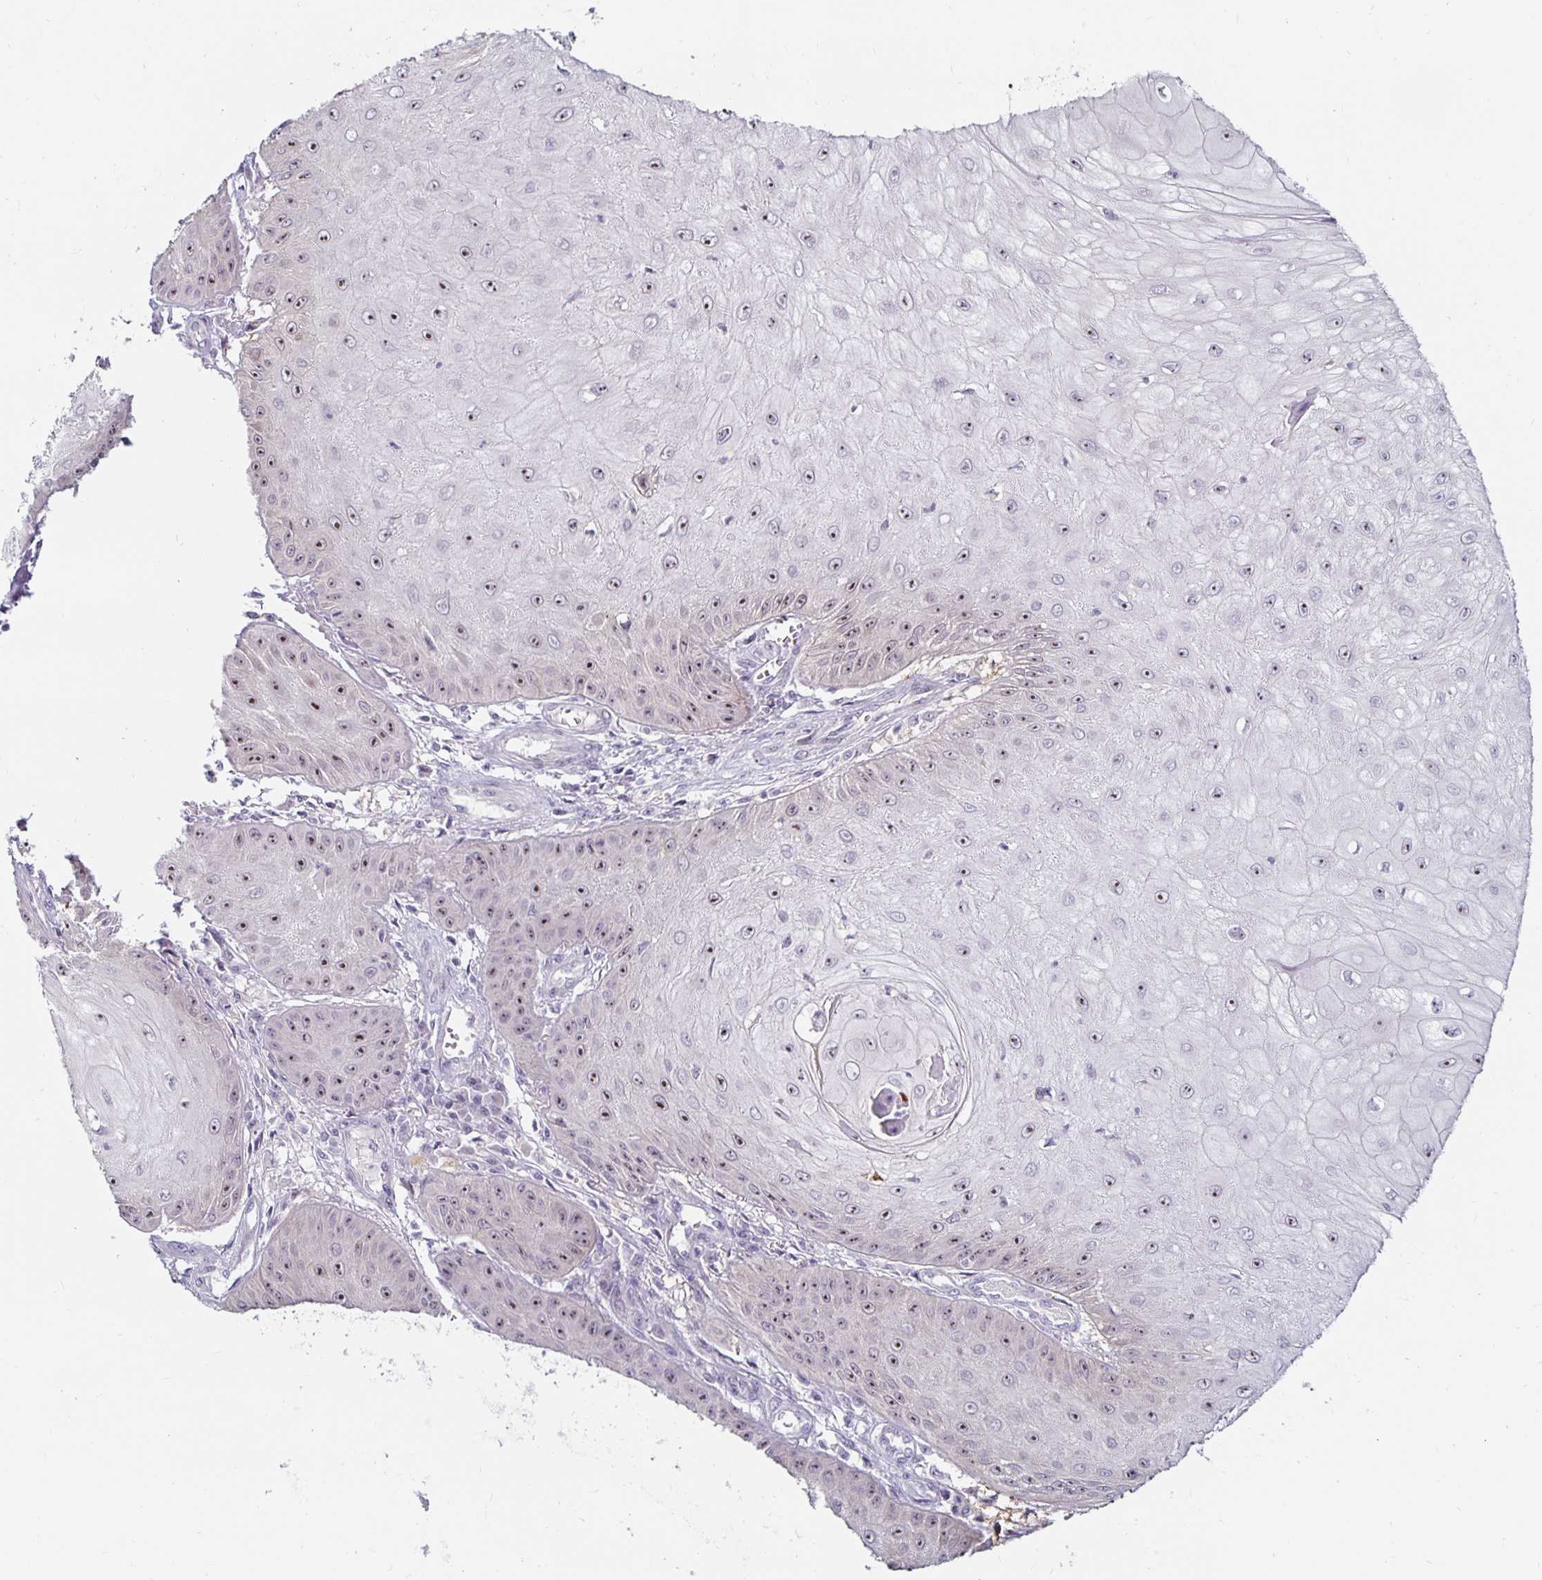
{"staining": {"intensity": "moderate", "quantity": "25%-75%", "location": "nuclear"}, "tissue": "skin cancer", "cell_type": "Tumor cells", "image_type": "cancer", "snomed": [{"axis": "morphology", "description": "Squamous cell carcinoma, NOS"}, {"axis": "topography", "description": "Skin"}], "caption": "A brown stain shows moderate nuclear positivity of a protein in skin squamous cell carcinoma tumor cells.", "gene": "NUP85", "patient": {"sex": "male", "age": 70}}